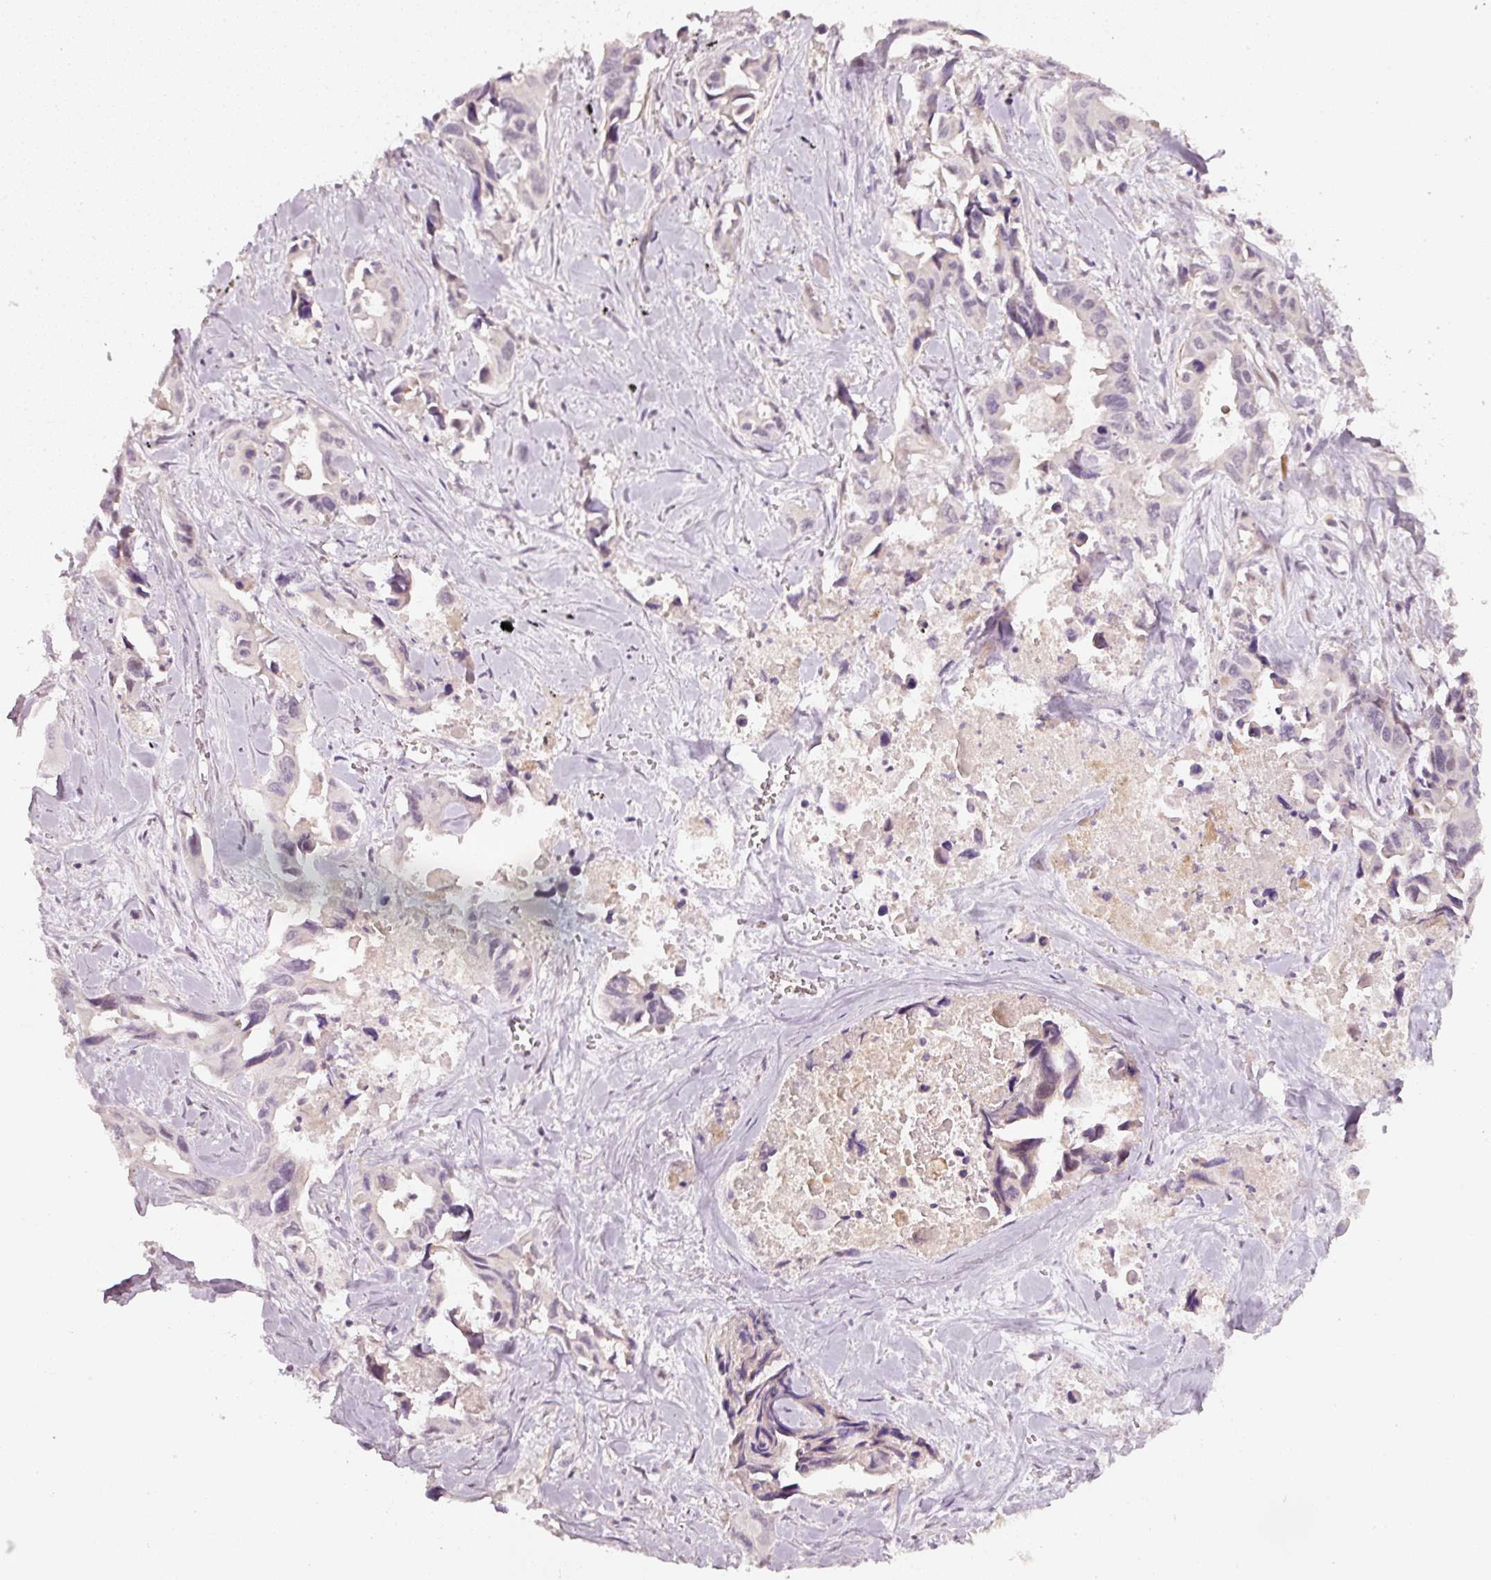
{"staining": {"intensity": "negative", "quantity": "none", "location": "none"}, "tissue": "lung cancer", "cell_type": "Tumor cells", "image_type": "cancer", "snomed": [{"axis": "morphology", "description": "Adenocarcinoma, NOS"}, {"axis": "topography", "description": "Lung"}], "caption": "An image of human lung cancer (adenocarcinoma) is negative for staining in tumor cells.", "gene": "TOGARAM1", "patient": {"sex": "male", "age": 64}}